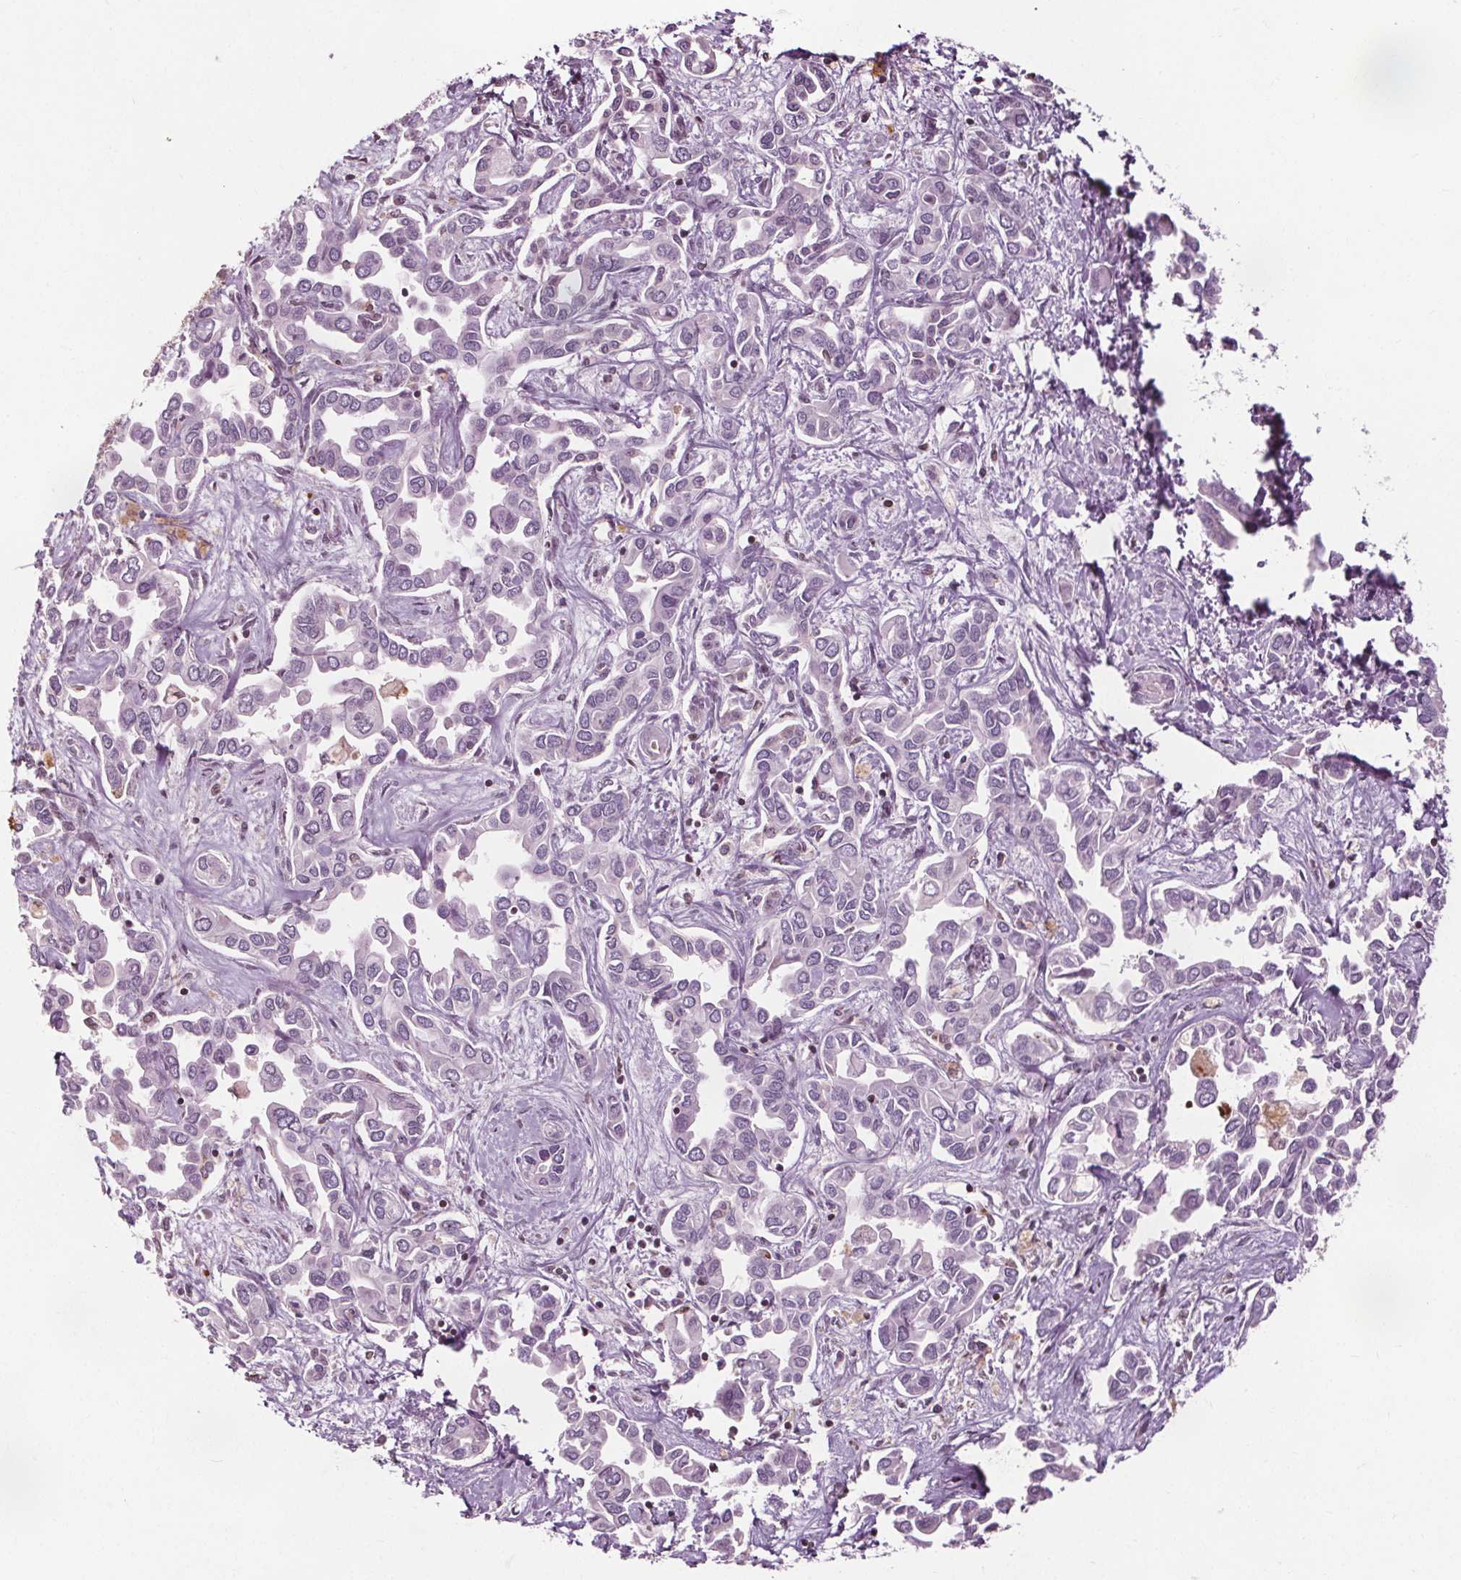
{"staining": {"intensity": "negative", "quantity": "none", "location": "none"}, "tissue": "liver cancer", "cell_type": "Tumor cells", "image_type": "cancer", "snomed": [{"axis": "morphology", "description": "Cholangiocarcinoma"}, {"axis": "topography", "description": "Liver"}], "caption": "The histopathology image shows no significant expression in tumor cells of liver cancer (cholangiocarcinoma). (Stains: DAB immunohistochemistry with hematoxylin counter stain, Microscopy: brightfield microscopy at high magnification).", "gene": "LFNG", "patient": {"sex": "female", "age": 64}}